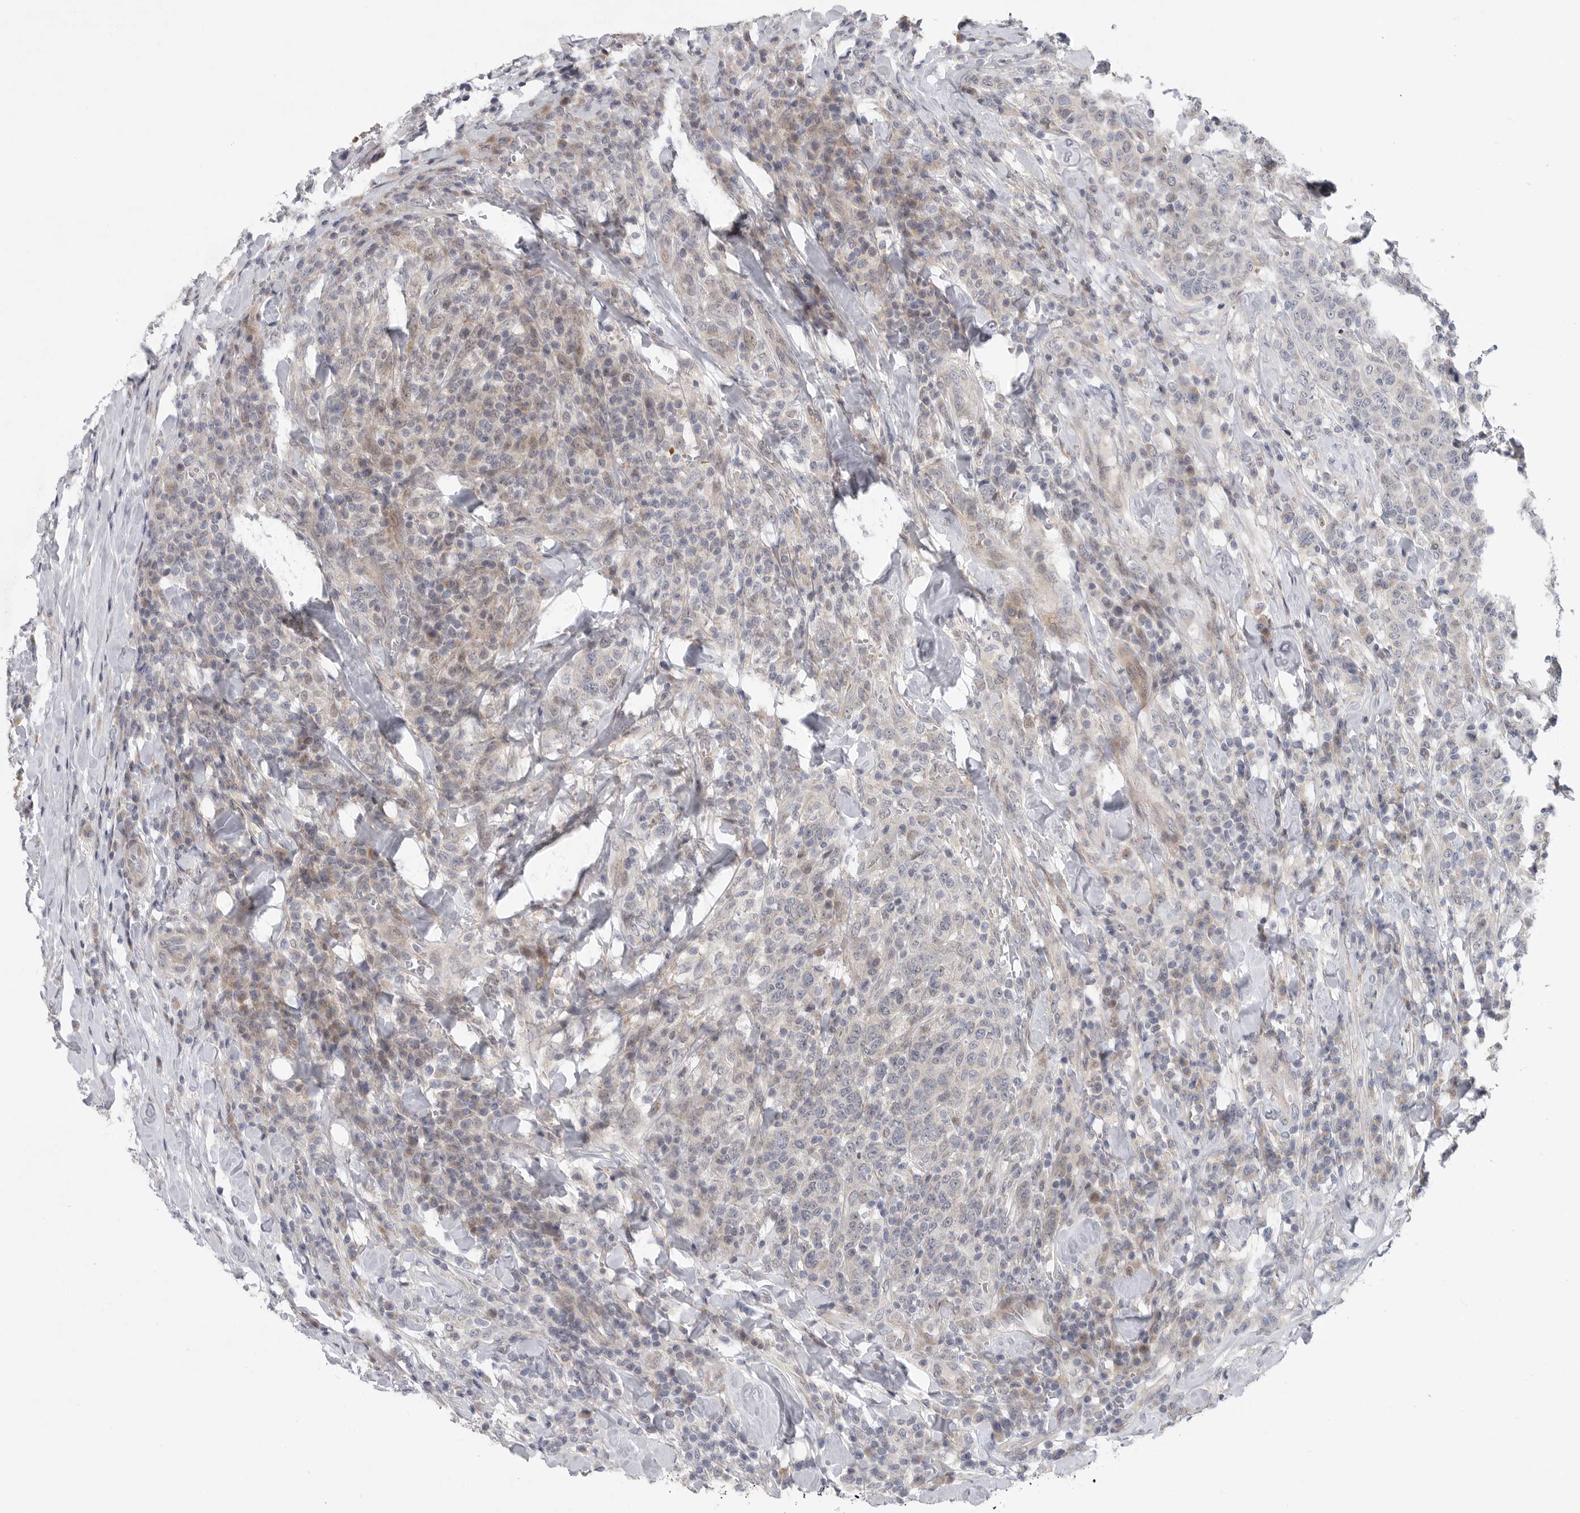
{"staining": {"intensity": "weak", "quantity": "<25%", "location": "cytoplasmic/membranous"}, "tissue": "breast cancer", "cell_type": "Tumor cells", "image_type": "cancer", "snomed": [{"axis": "morphology", "description": "Duct carcinoma"}, {"axis": "topography", "description": "Breast"}], "caption": "This is an IHC histopathology image of human breast cancer (intraductal carcinoma). There is no positivity in tumor cells.", "gene": "FBXO43", "patient": {"sex": "female", "age": 37}}